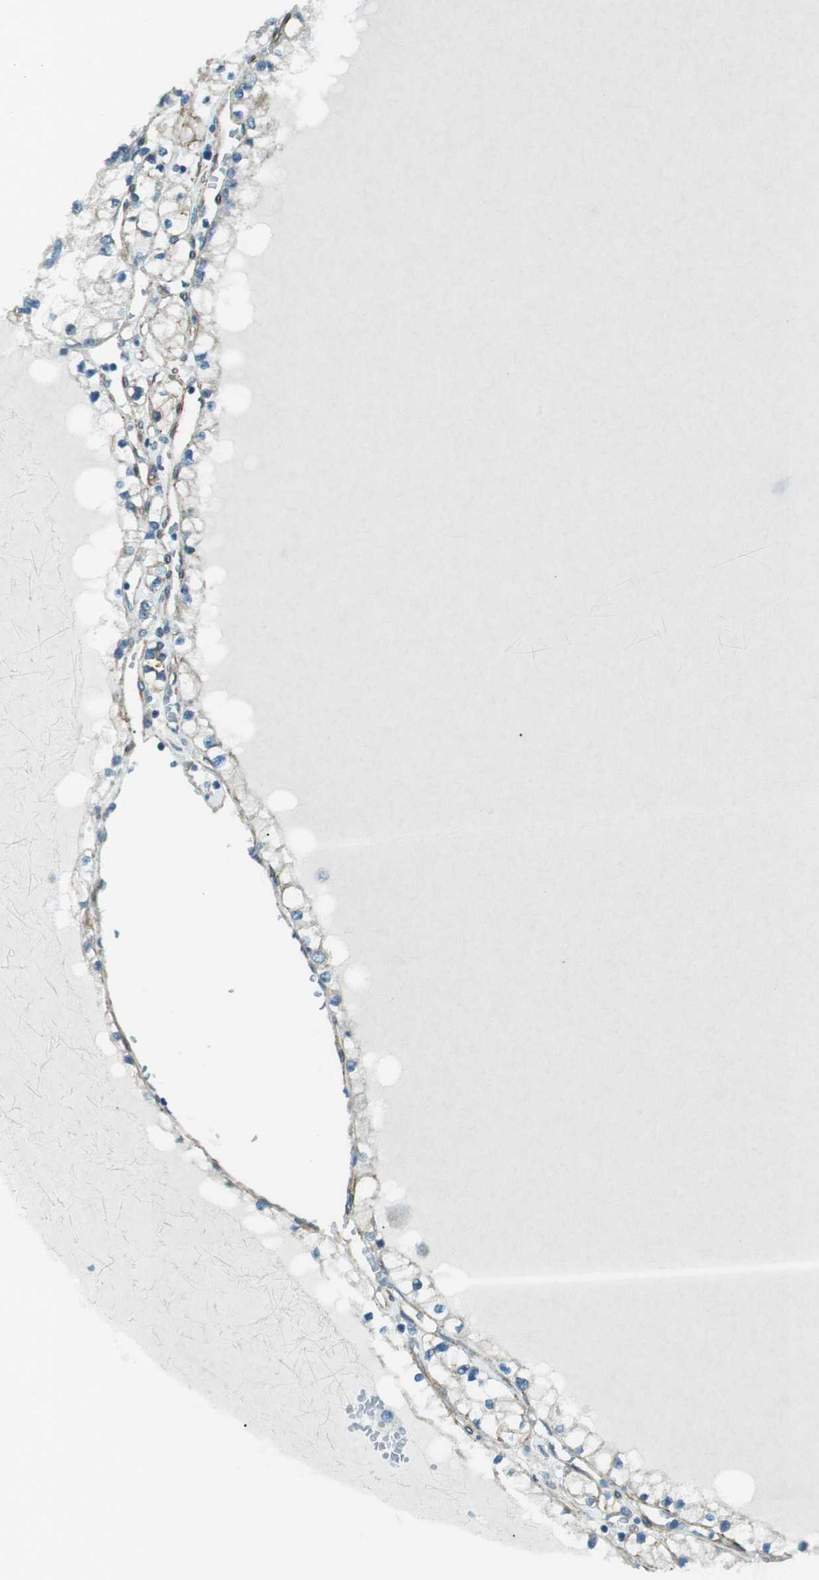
{"staining": {"intensity": "negative", "quantity": "none", "location": "none"}, "tissue": "renal cancer", "cell_type": "Tumor cells", "image_type": "cancer", "snomed": [{"axis": "morphology", "description": "Adenocarcinoma, NOS"}, {"axis": "topography", "description": "Kidney"}], "caption": "The micrograph exhibits no significant positivity in tumor cells of renal adenocarcinoma. The staining is performed using DAB brown chromogen with nuclei counter-stained in using hematoxylin.", "gene": "ODR4", "patient": {"sex": "male", "age": 68}}